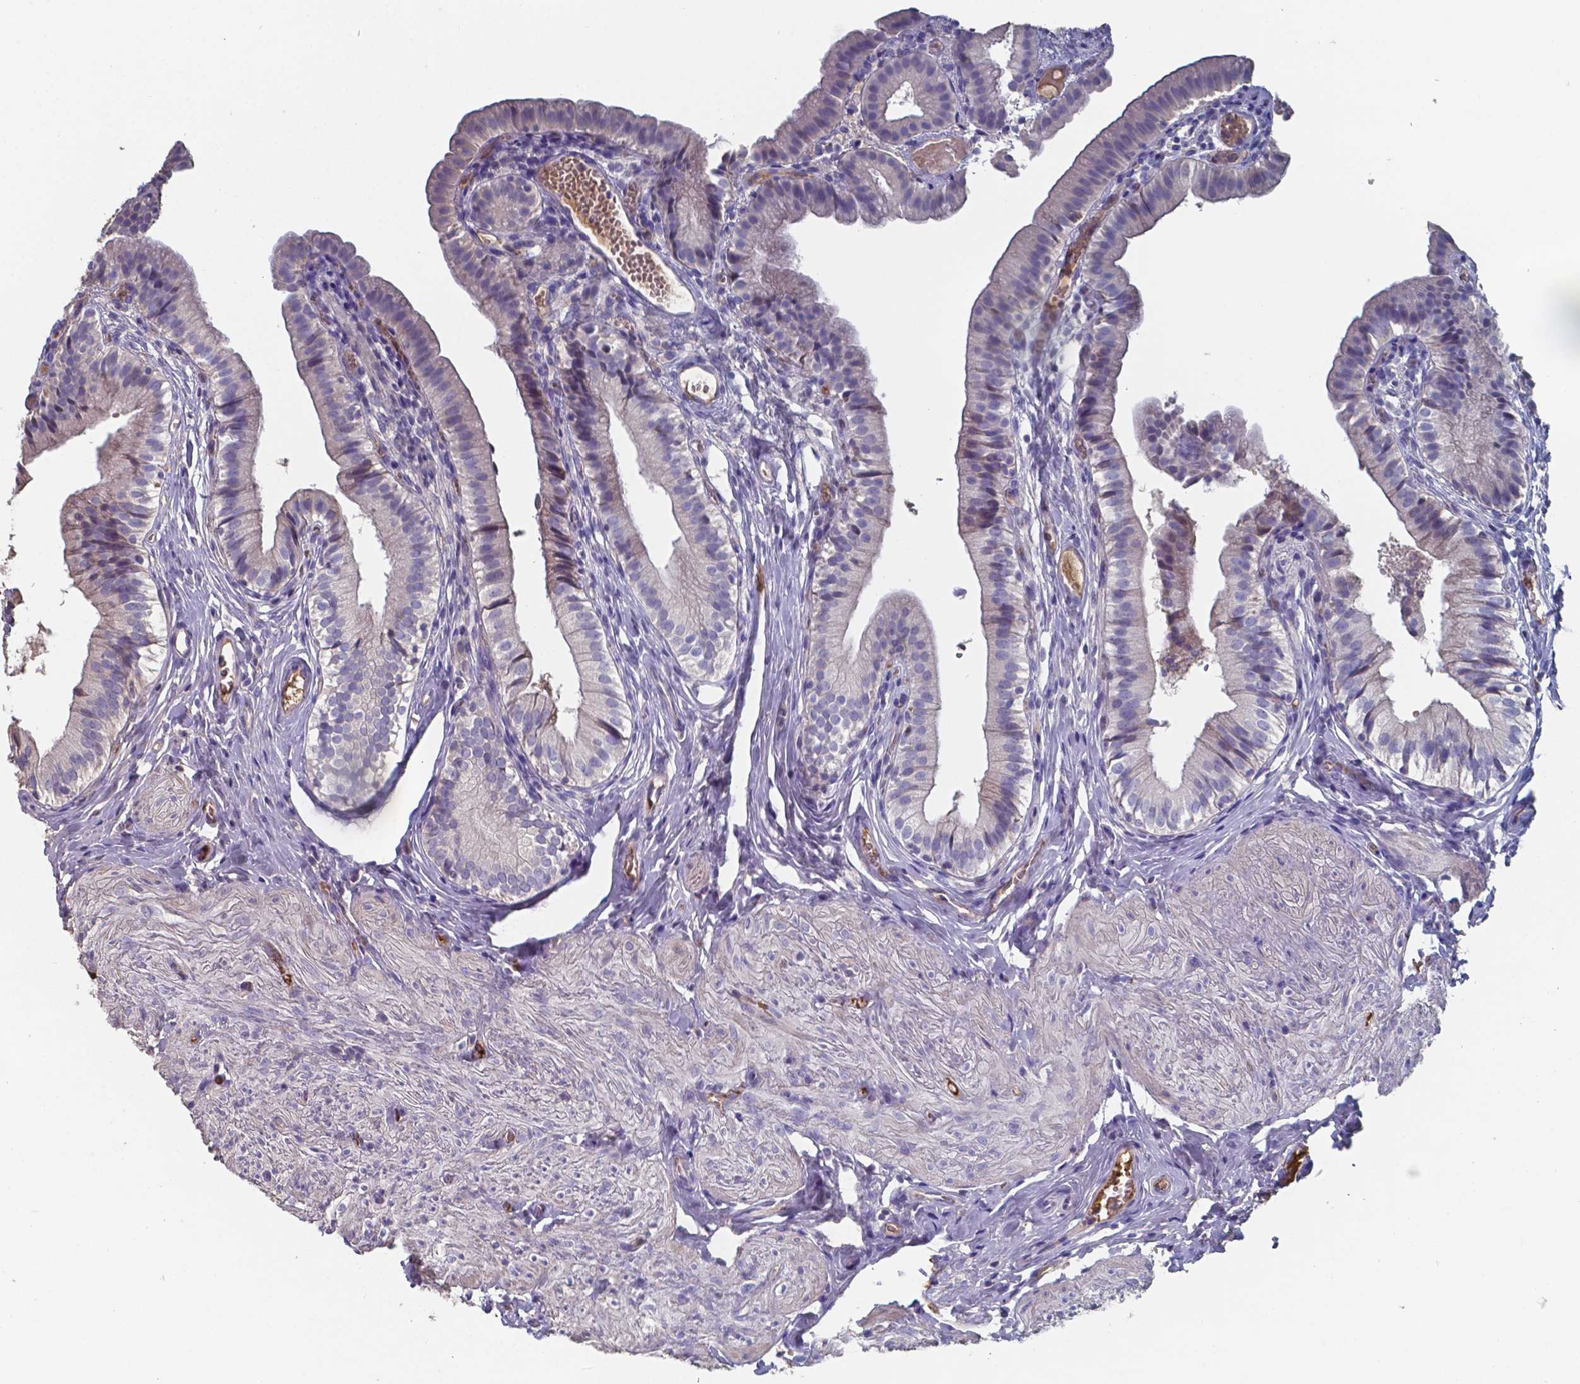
{"staining": {"intensity": "negative", "quantity": "none", "location": "none"}, "tissue": "gallbladder", "cell_type": "Glandular cells", "image_type": "normal", "snomed": [{"axis": "morphology", "description": "Normal tissue, NOS"}, {"axis": "topography", "description": "Gallbladder"}, {"axis": "topography", "description": "Peripheral nerve tissue"}], "caption": "Immunohistochemical staining of normal human gallbladder exhibits no significant expression in glandular cells.", "gene": "BTBD17", "patient": {"sex": "male", "age": 17}}